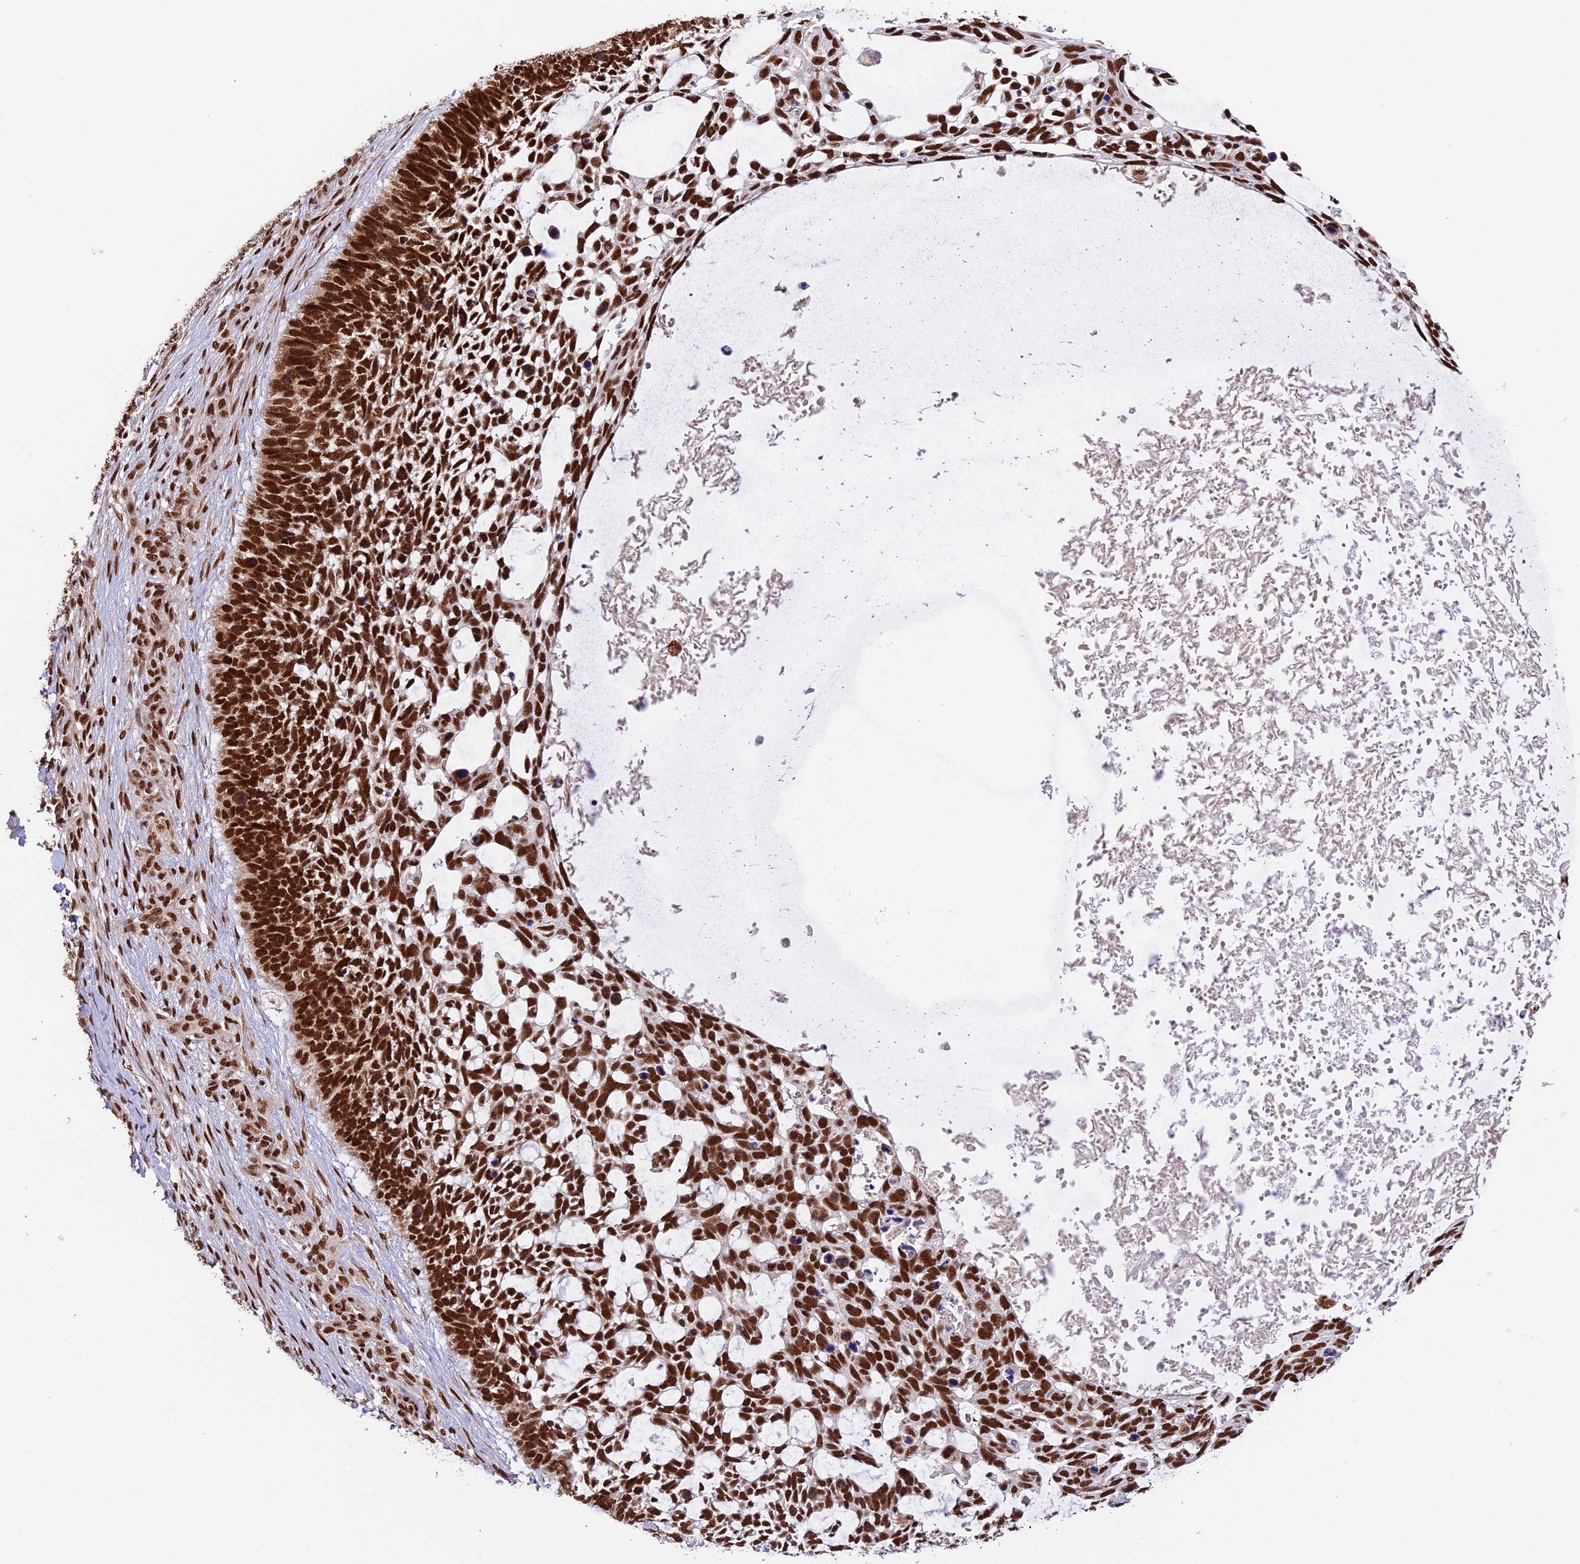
{"staining": {"intensity": "strong", "quantity": ">75%", "location": "nuclear"}, "tissue": "skin cancer", "cell_type": "Tumor cells", "image_type": "cancer", "snomed": [{"axis": "morphology", "description": "Basal cell carcinoma"}, {"axis": "topography", "description": "Skin"}], "caption": "IHC image of neoplastic tissue: skin cancer stained using immunohistochemistry shows high levels of strong protein expression localized specifically in the nuclear of tumor cells, appearing as a nuclear brown color.", "gene": "RAMAC", "patient": {"sex": "male", "age": 88}}